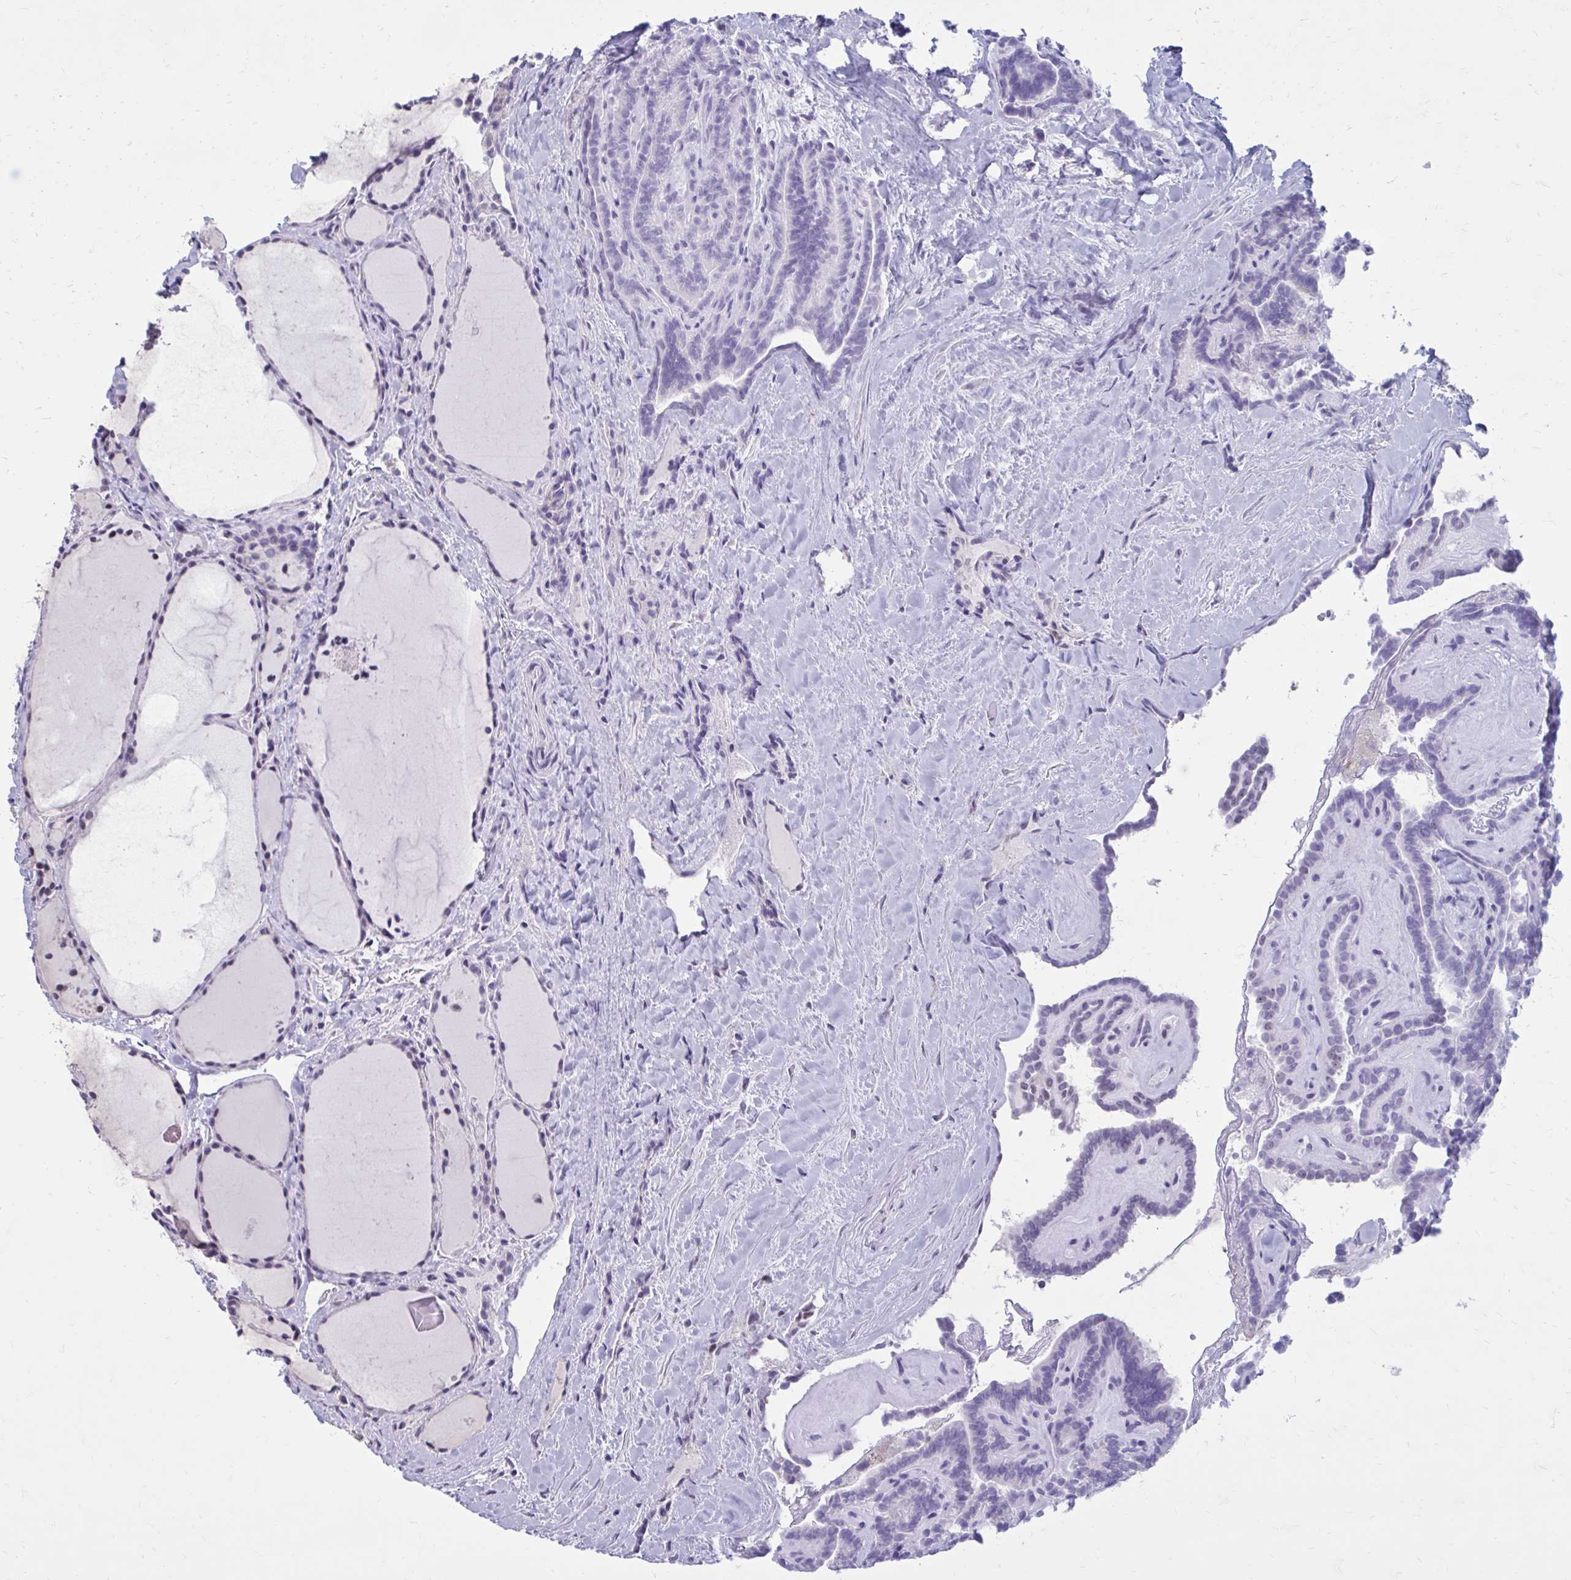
{"staining": {"intensity": "negative", "quantity": "none", "location": "none"}, "tissue": "thyroid cancer", "cell_type": "Tumor cells", "image_type": "cancer", "snomed": [{"axis": "morphology", "description": "Papillary adenocarcinoma, NOS"}, {"axis": "topography", "description": "Thyroid gland"}], "caption": "Papillary adenocarcinoma (thyroid) was stained to show a protein in brown. There is no significant expression in tumor cells. Nuclei are stained in blue.", "gene": "PROSER1", "patient": {"sex": "female", "age": 21}}